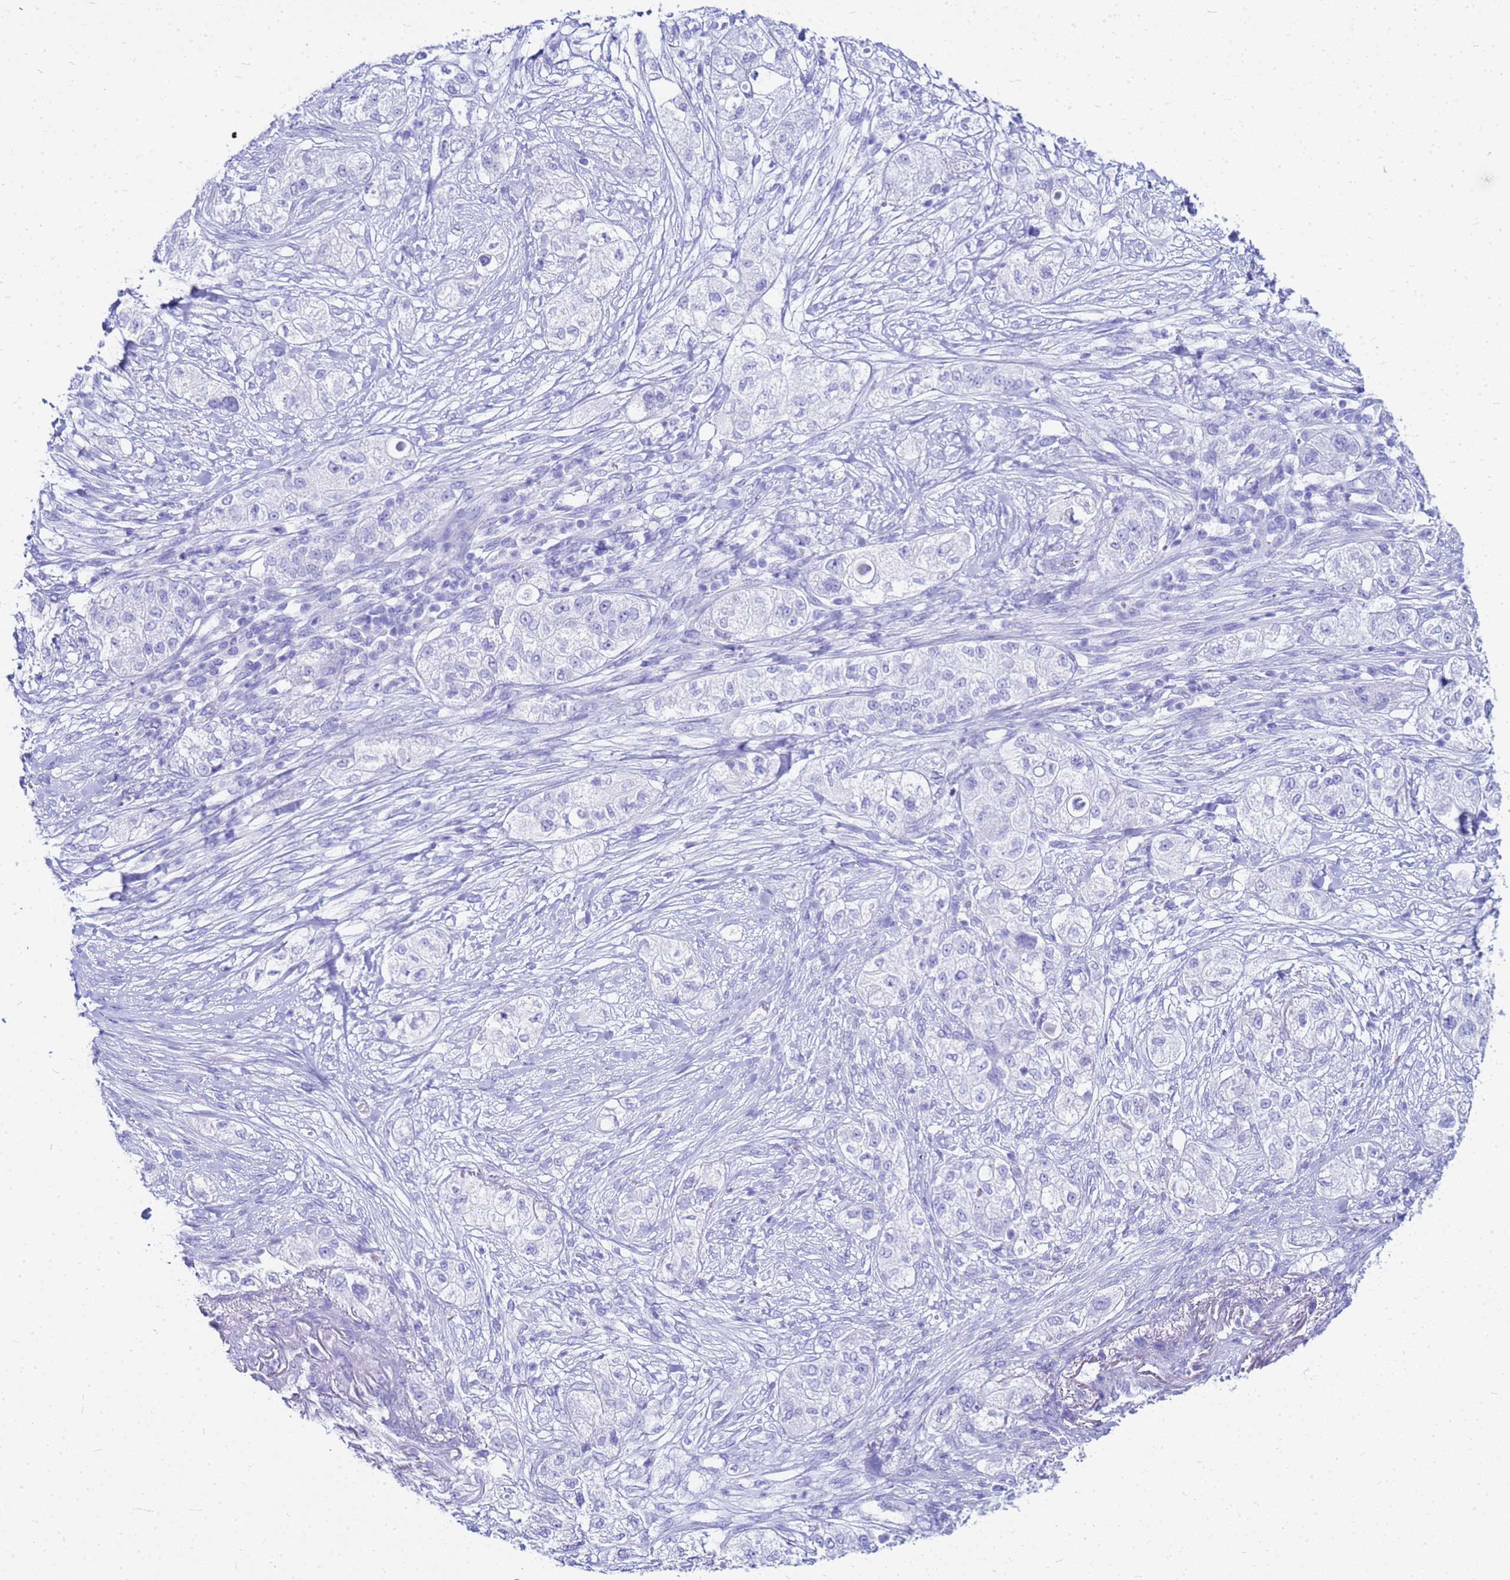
{"staining": {"intensity": "negative", "quantity": "none", "location": "none"}, "tissue": "pancreatic cancer", "cell_type": "Tumor cells", "image_type": "cancer", "snomed": [{"axis": "morphology", "description": "Adenocarcinoma, NOS"}, {"axis": "topography", "description": "Pancreas"}], "caption": "High magnification brightfield microscopy of pancreatic adenocarcinoma stained with DAB (brown) and counterstained with hematoxylin (blue): tumor cells show no significant staining.", "gene": "CKB", "patient": {"sex": "female", "age": 78}}